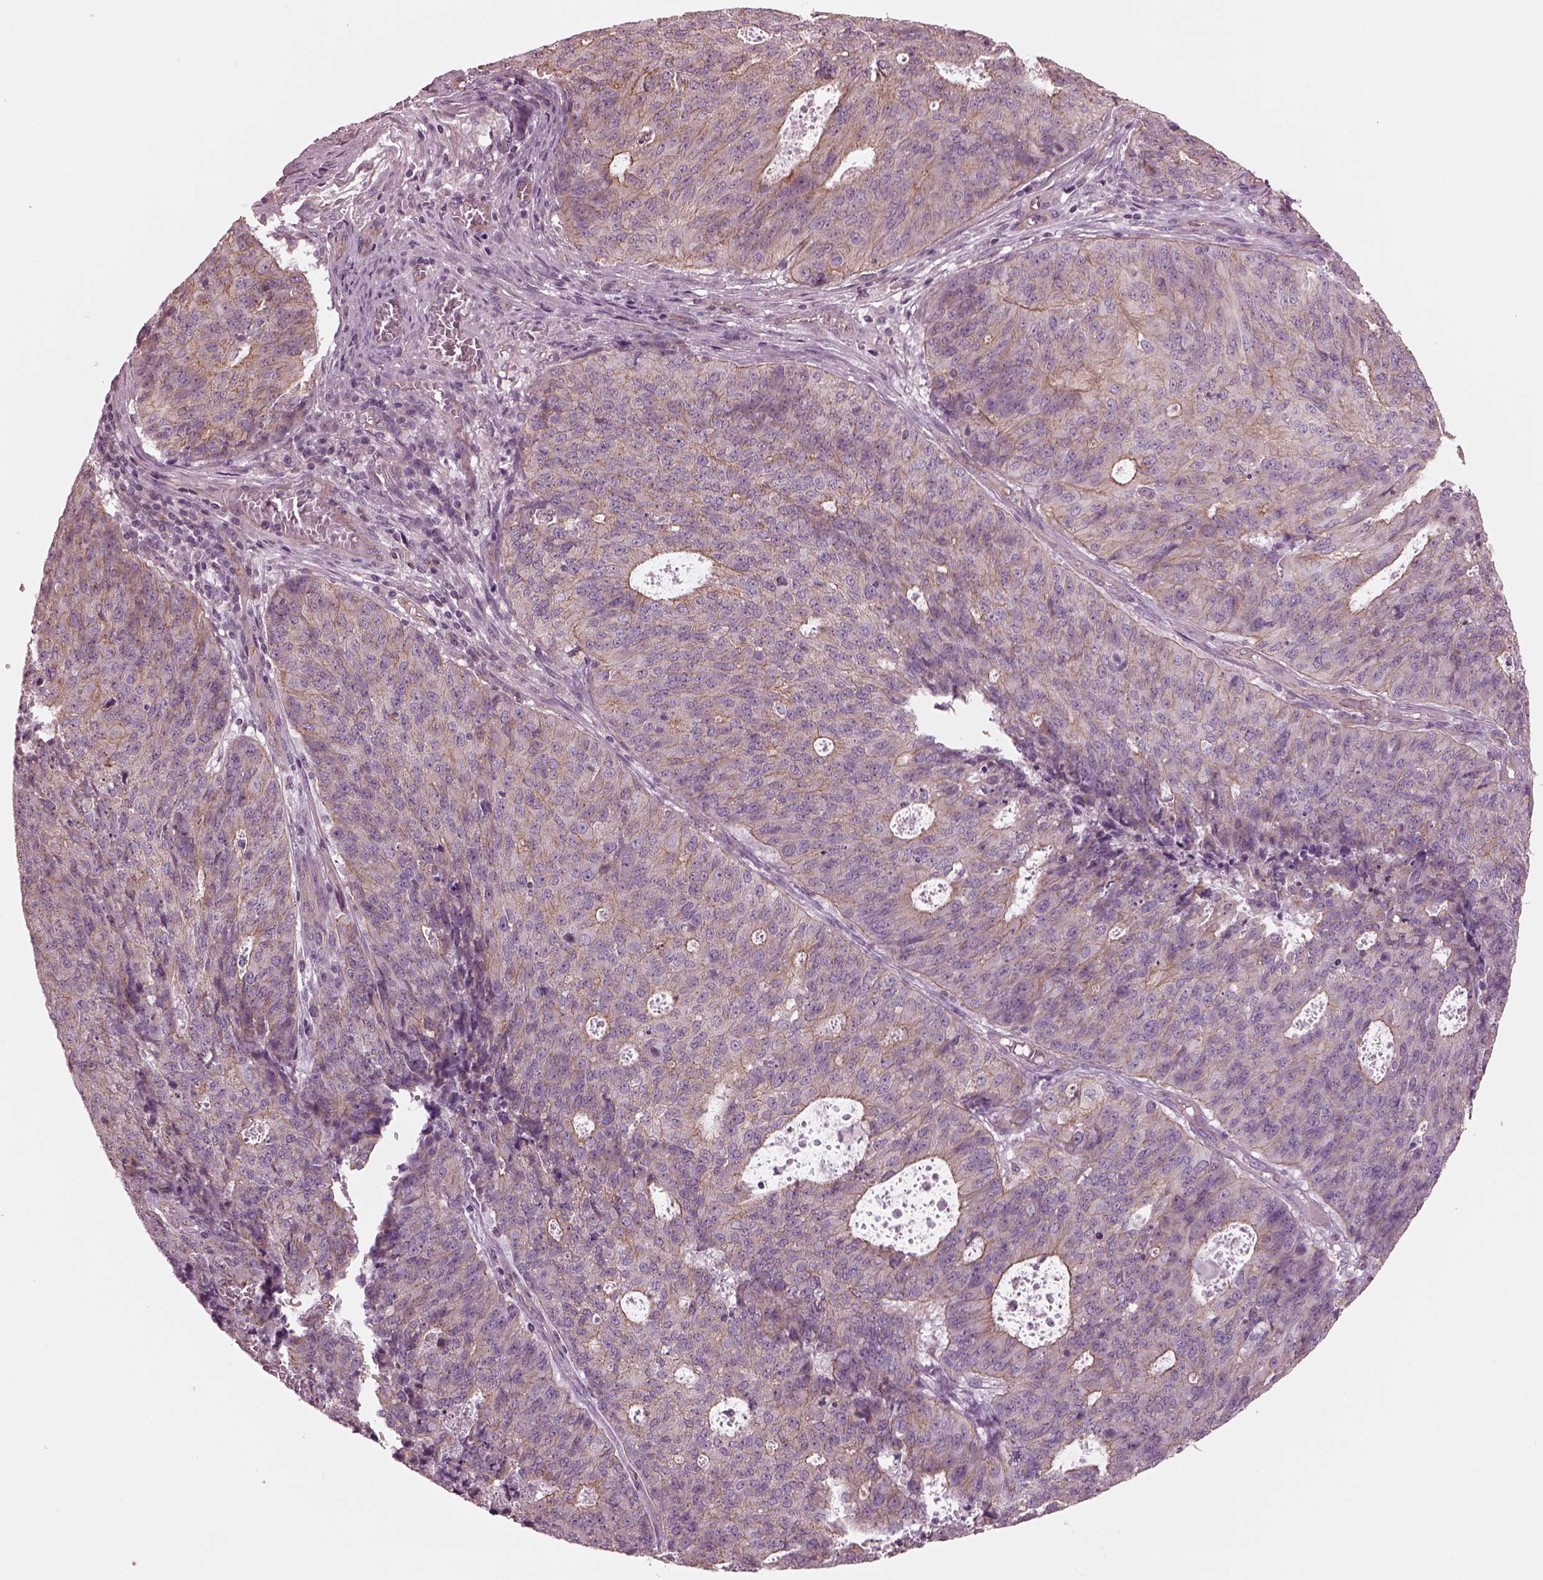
{"staining": {"intensity": "moderate", "quantity": "<25%", "location": "cytoplasmic/membranous"}, "tissue": "endometrial cancer", "cell_type": "Tumor cells", "image_type": "cancer", "snomed": [{"axis": "morphology", "description": "Adenocarcinoma, NOS"}, {"axis": "topography", "description": "Endometrium"}], "caption": "Brown immunohistochemical staining in human endometrial cancer displays moderate cytoplasmic/membranous staining in about <25% of tumor cells.", "gene": "ODAD1", "patient": {"sex": "female", "age": 82}}